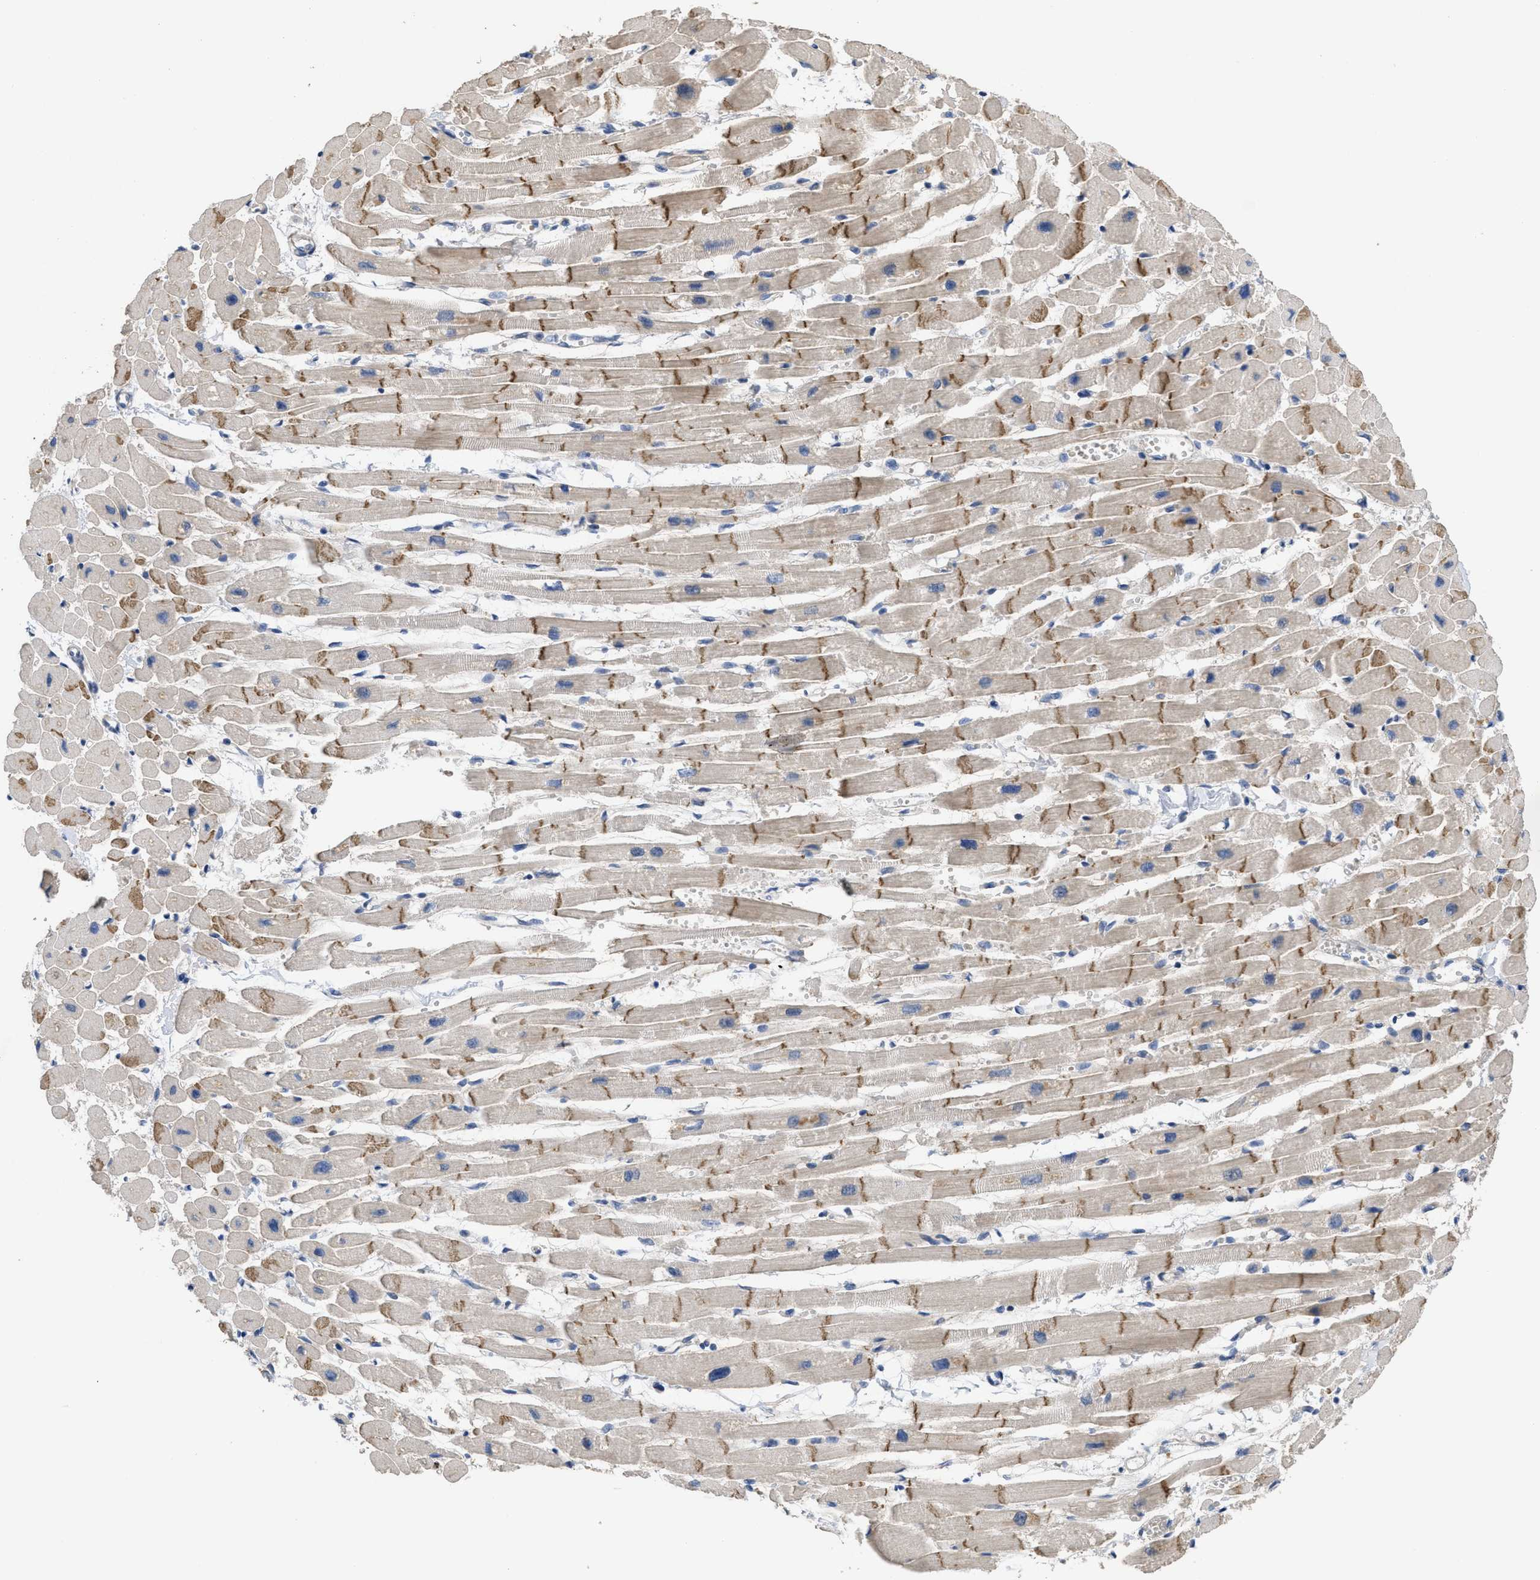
{"staining": {"intensity": "moderate", "quantity": ">75%", "location": "cytoplasmic/membranous"}, "tissue": "heart muscle", "cell_type": "Cardiomyocytes", "image_type": "normal", "snomed": [{"axis": "morphology", "description": "Normal tissue, NOS"}, {"axis": "topography", "description": "Heart"}], "caption": "Protein staining of unremarkable heart muscle shows moderate cytoplasmic/membranous positivity in approximately >75% of cardiomyocytes.", "gene": "CDPF1", "patient": {"sex": "female", "age": 54}}